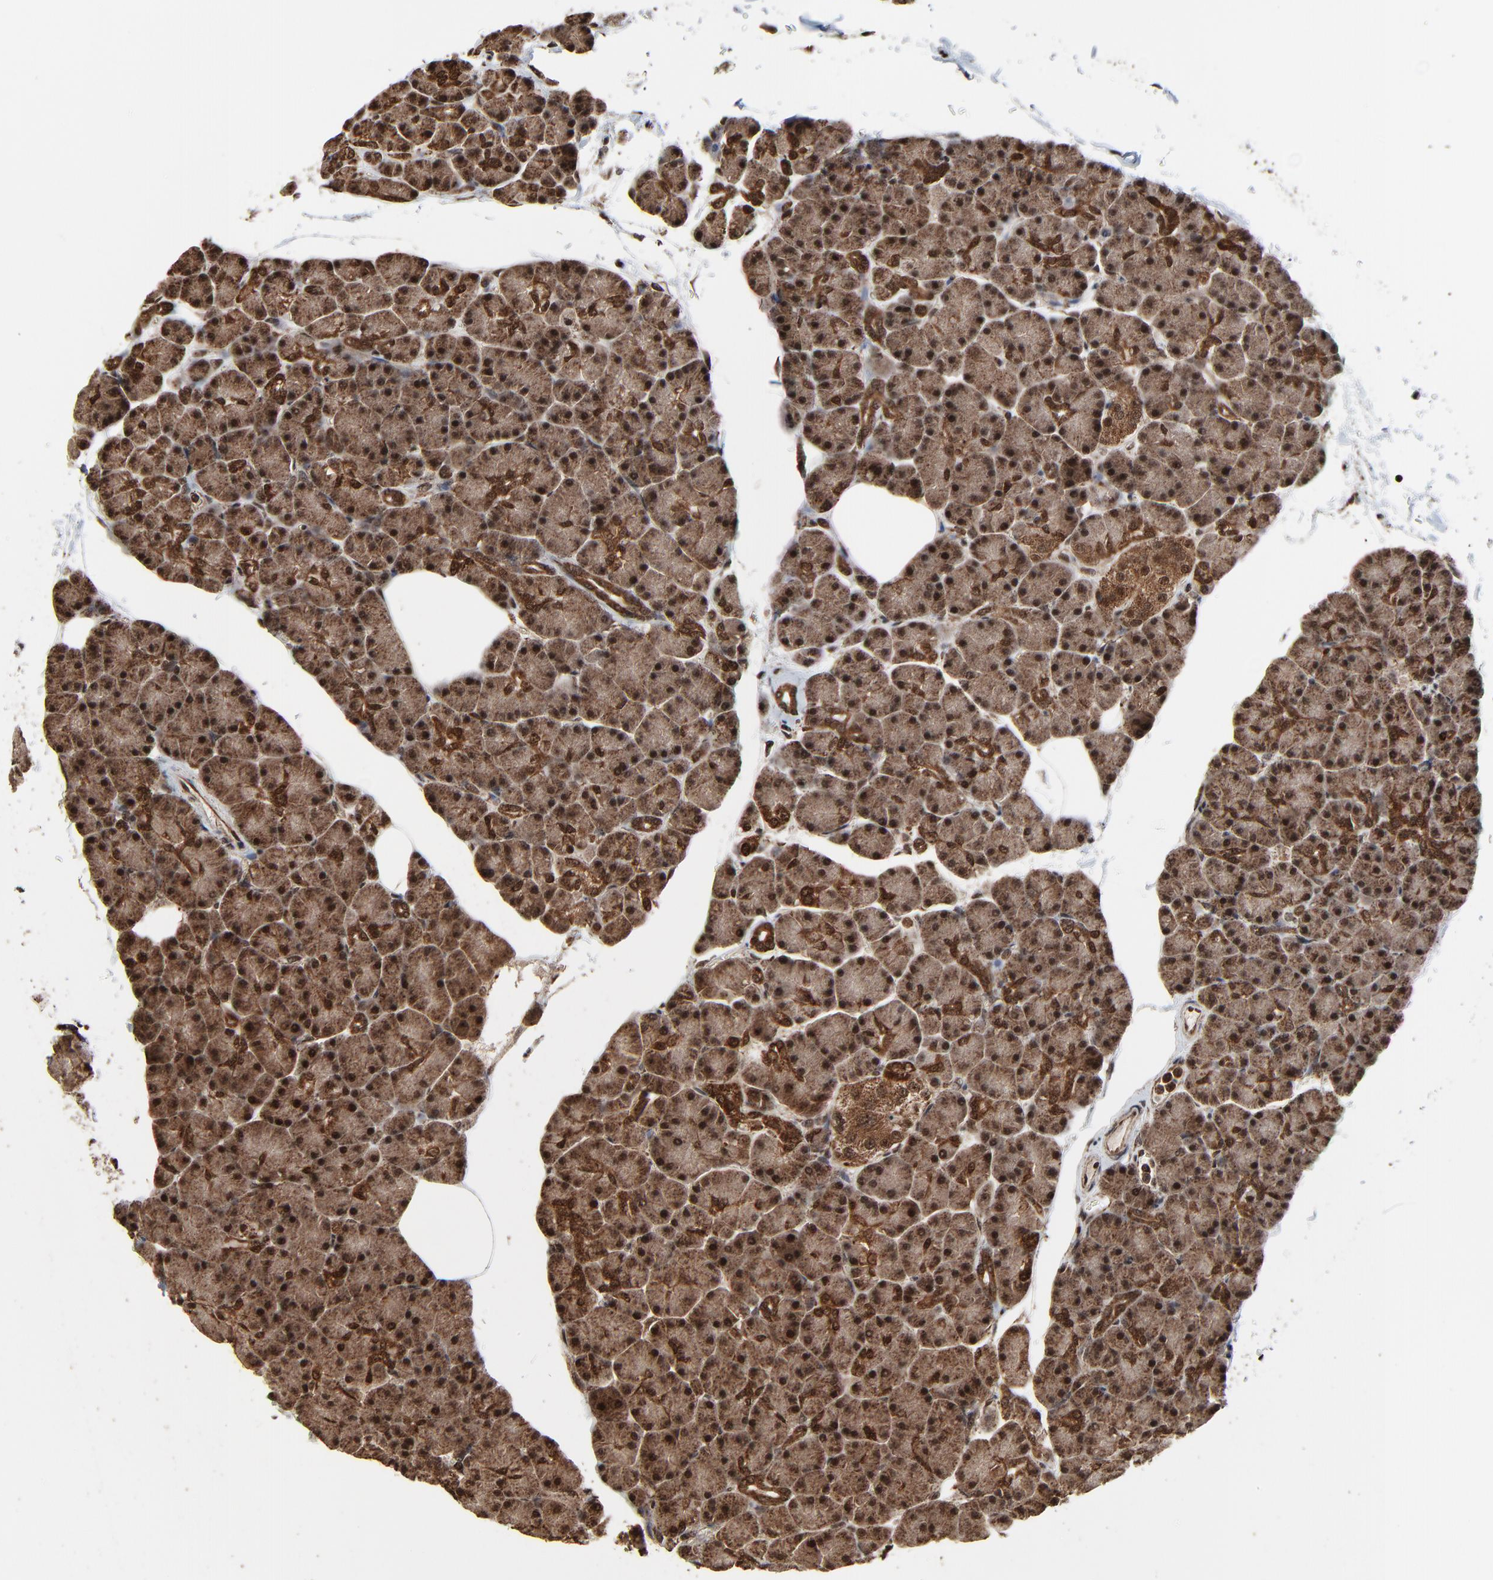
{"staining": {"intensity": "moderate", "quantity": ">75%", "location": "cytoplasmic/membranous,nuclear"}, "tissue": "pancreas", "cell_type": "Exocrine glandular cells", "image_type": "normal", "snomed": [{"axis": "morphology", "description": "Normal tissue, NOS"}, {"axis": "topography", "description": "Pancreas"}], "caption": "Moderate cytoplasmic/membranous,nuclear expression for a protein is appreciated in about >75% of exocrine glandular cells of unremarkable pancreas using IHC.", "gene": "RHOJ", "patient": {"sex": "female", "age": 43}}